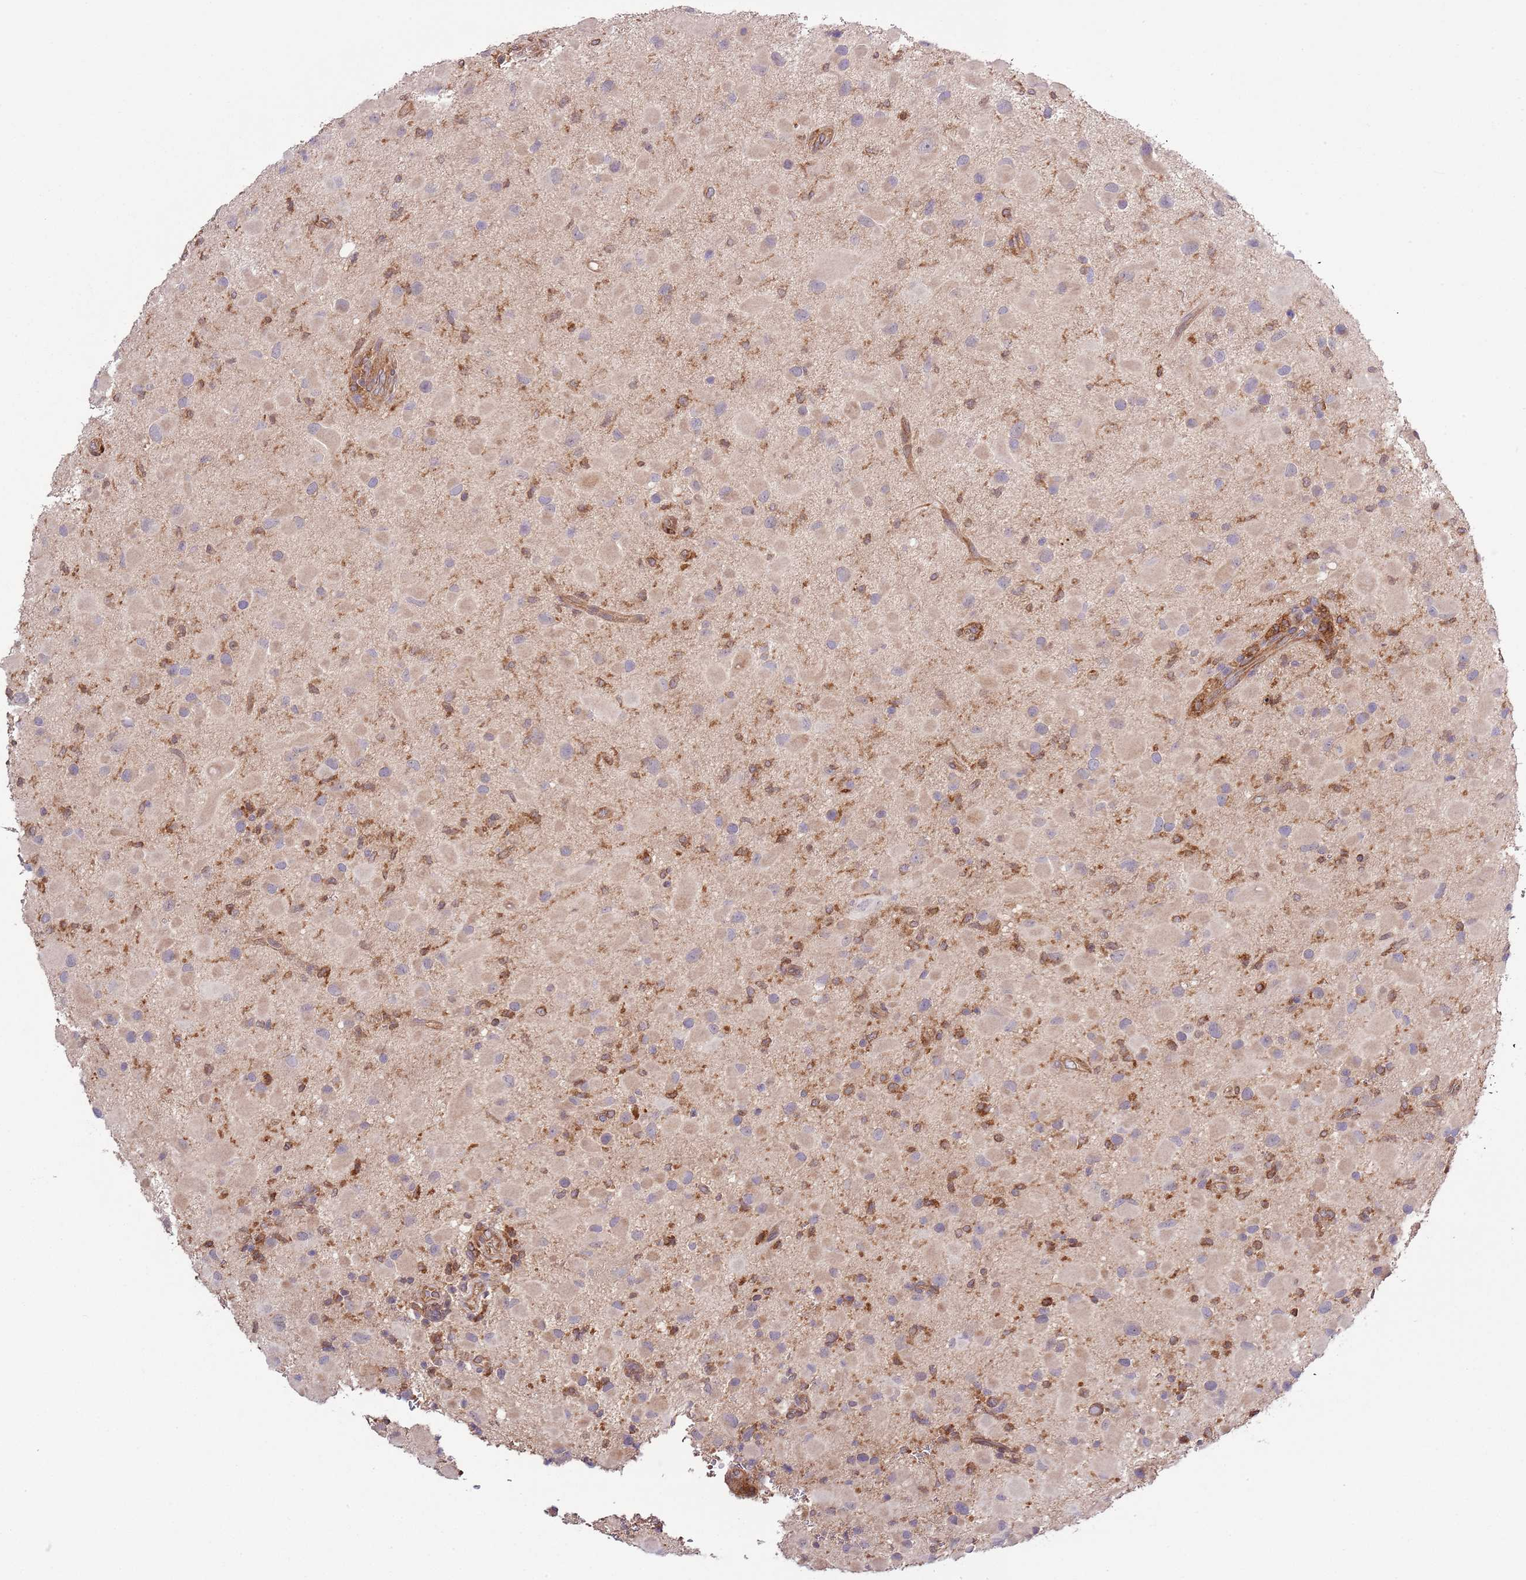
{"staining": {"intensity": "negative", "quantity": "none", "location": "none"}, "tissue": "glioma", "cell_type": "Tumor cells", "image_type": "cancer", "snomed": [{"axis": "morphology", "description": "Glioma, malignant, Low grade"}, {"axis": "topography", "description": "Brain"}], "caption": "Malignant glioma (low-grade) stained for a protein using immunohistochemistry demonstrates no positivity tumor cells.", "gene": "LPIN2", "patient": {"sex": "female", "age": 32}}